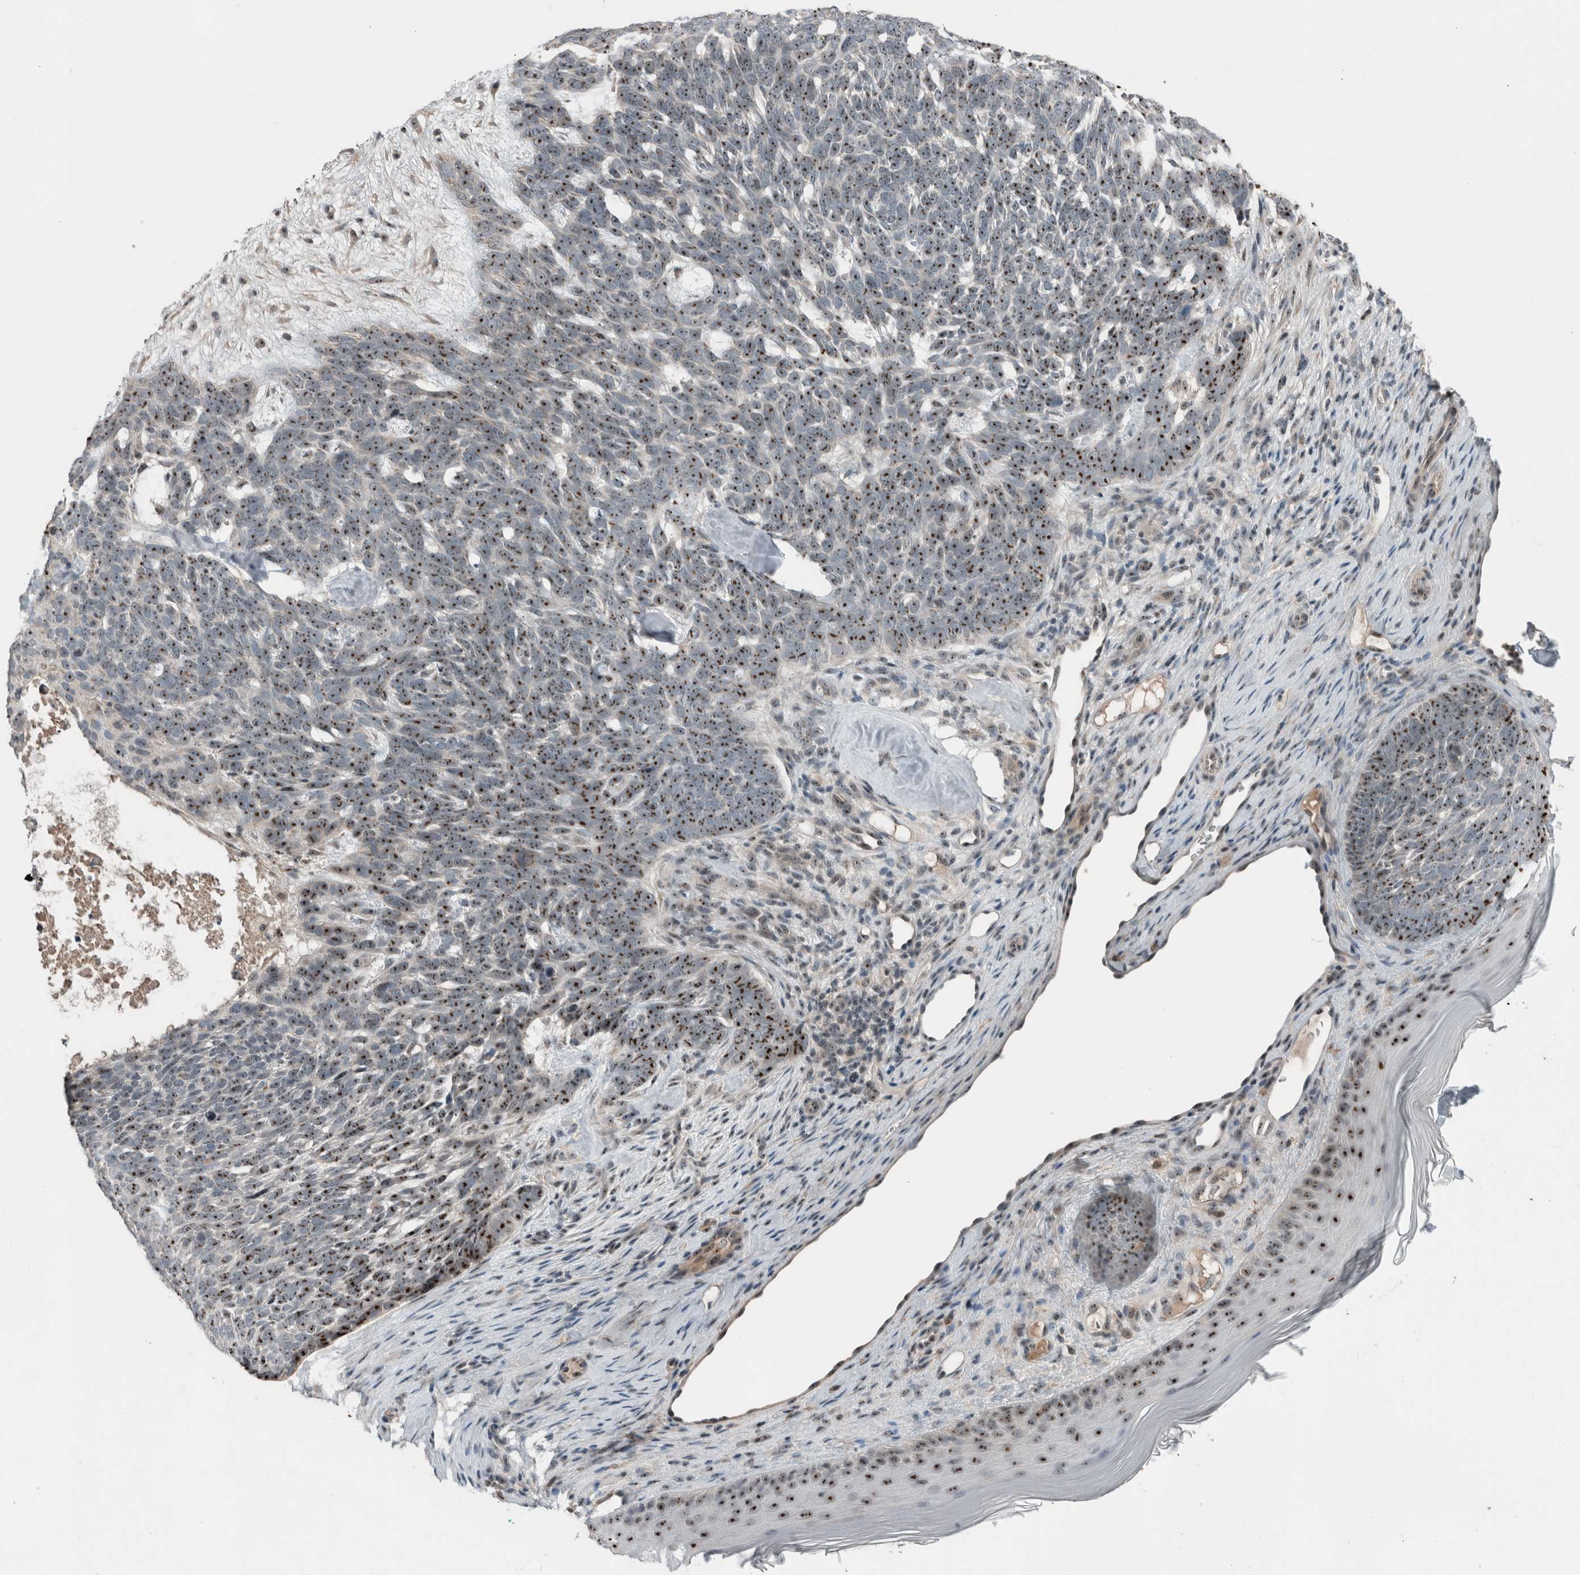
{"staining": {"intensity": "strong", "quantity": "25%-75%", "location": "nuclear"}, "tissue": "skin cancer", "cell_type": "Tumor cells", "image_type": "cancer", "snomed": [{"axis": "morphology", "description": "Basal cell carcinoma"}, {"axis": "topography", "description": "Skin"}], "caption": "This histopathology image demonstrates basal cell carcinoma (skin) stained with immunohistochemistry to label a protein in brown. The nuclear of tumor cells show strong positivity for the protein. Nuclei are counter-stained blue.", "gene": "RPF1", "patient": {"sex": "female", "age": 85}}